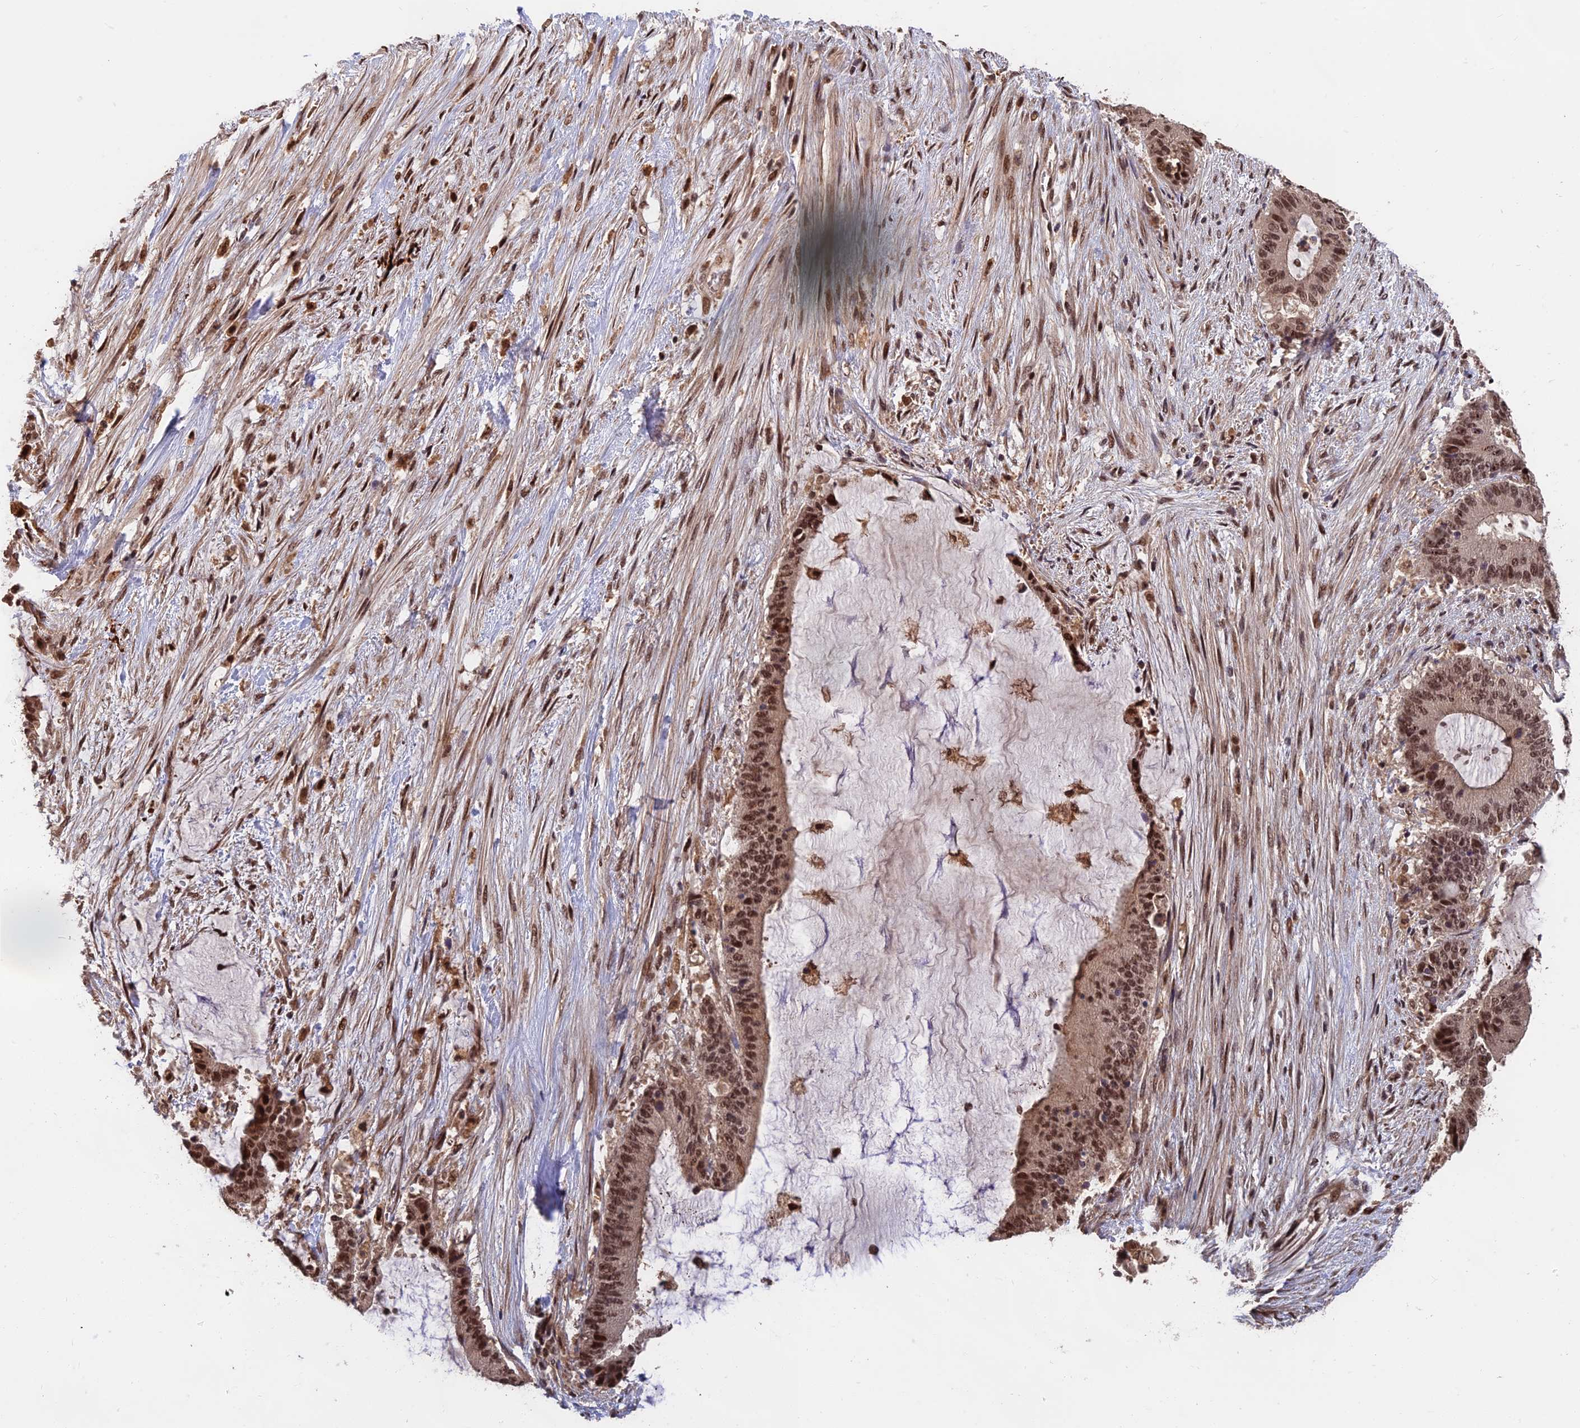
{"staining": {"intensity": "moderate", "quantity": ">75%", "location": "cytoplasmic/membranous,nuclear"}, "tissue": "liver cancer", "cell_type": "Tumor cells", "image_type": "cancer", "snomed": [{"axis": "morphology", "description": "Normal tissue, NOS"}, {"axis": "morphology", "description": "Cholangiocarcinoma"}, {"axis": "topography", "description": "Liver"}, {"axis": "topography", "description": "Peripheral nerve tissue"}], "caption": "Immunohistochemical staining of human cholangiocarcinoma (liver) displays moderate cytoplasmic/membranous and nuclear protein expression in about >75% of tumor cells.", "gene": "OSBPL1A", "patient": {"sex": "female", "age": 73}}